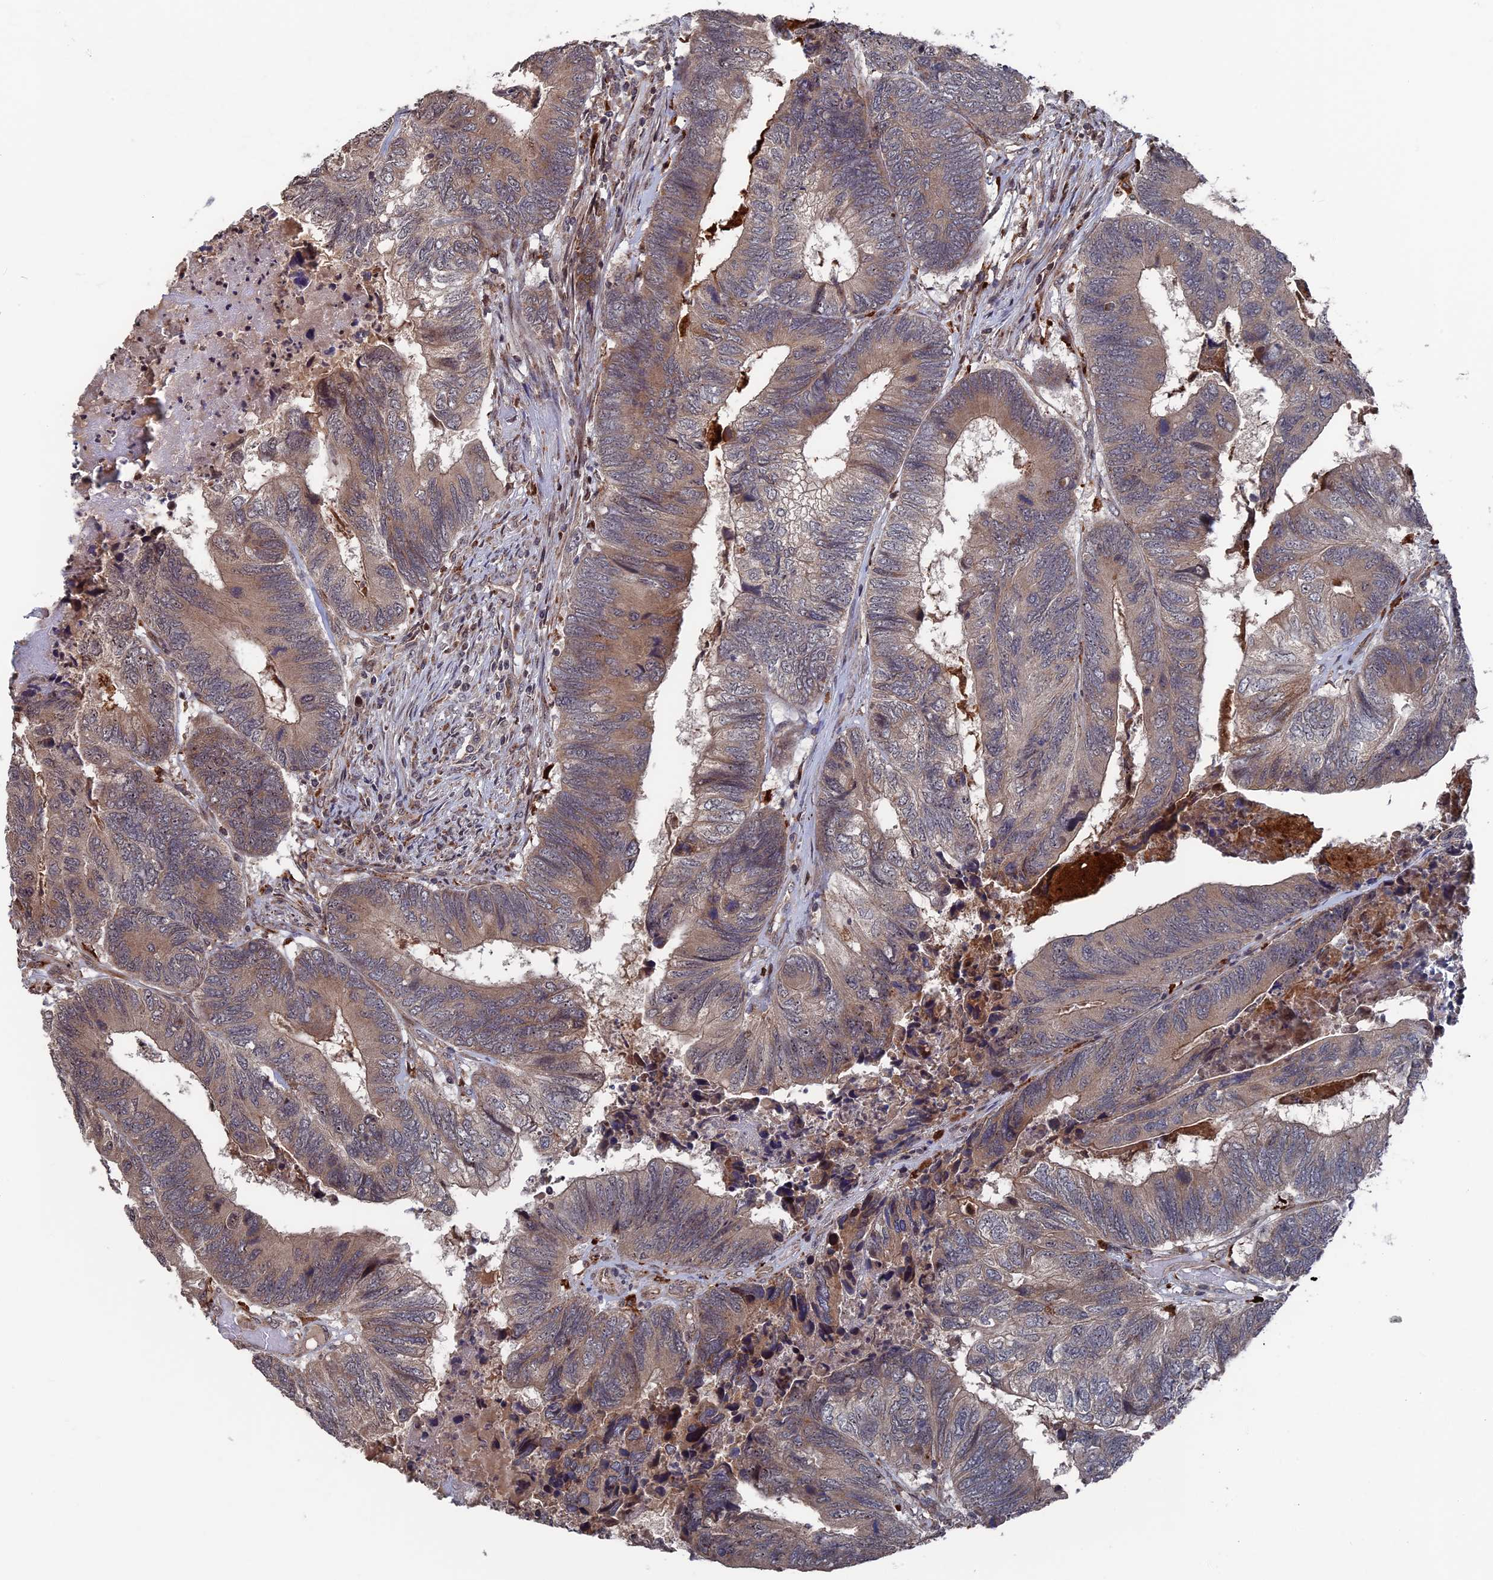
{"staining": {"intensity": "moderate", "quantity": "25%-75%", "location": "cytoplasmic/membranous"}, "tissue": "colorectal cancer", "cell_type": "Tumor cells", "image_type": "cancer", "snomed": [{"axis": "morphology", "description": "Adenocarcinoma, NOS"}, {"axis": "topography", "description": "Colon"}], "caption": "Colorectal adenocarcinoma stained with a protein marker reveals moderate staining in tumor cells.", "gene": "PLA2G15", "patient": {"sex": "female", "age": 67}}